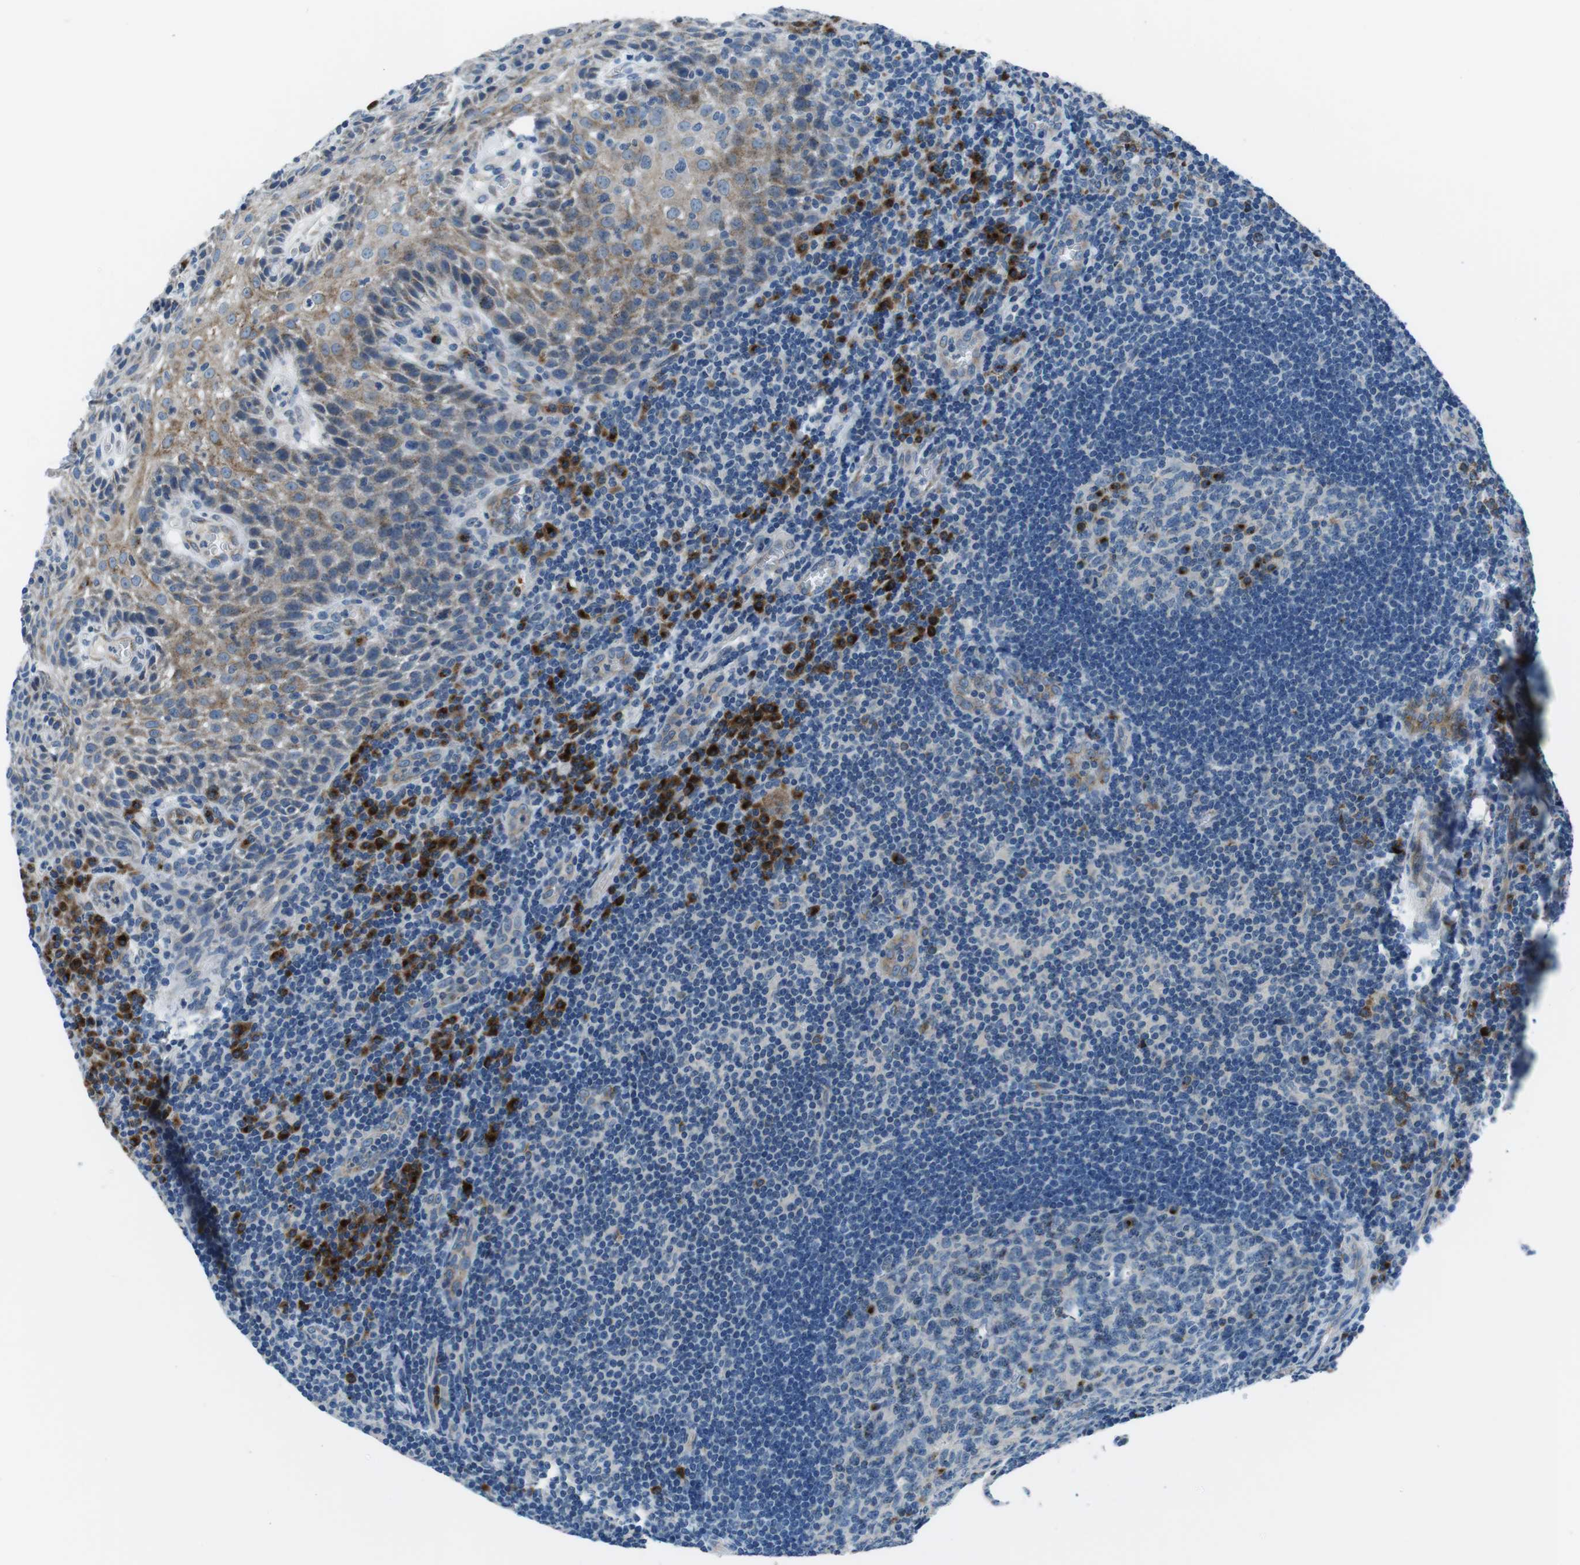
{"staining": {"intensity": "strong", "quantity": "<25%", "location": "cytoplasmic/membranous"}, "tissue": "tonsil", "cell_type": "Germinal center cells", "image_type": "normal", "snomed": [{"axis": "morphology", "description": "Normal tissue, NOS"}, {"axis": "topography", "description": "Tonsil"}], "caption": "DAB immunohistochemical staining of benign tonsil exhibits strong cytoplasmic/membranous protein positivity in approximately <25% of germinal center cells. The staining was performed using DAB, with brown indicating positive protein expression. Nuclei are stained blue with hematoxylin.", "gene": "NUCB2", "patient": {"sex": "male", "age": 37}}